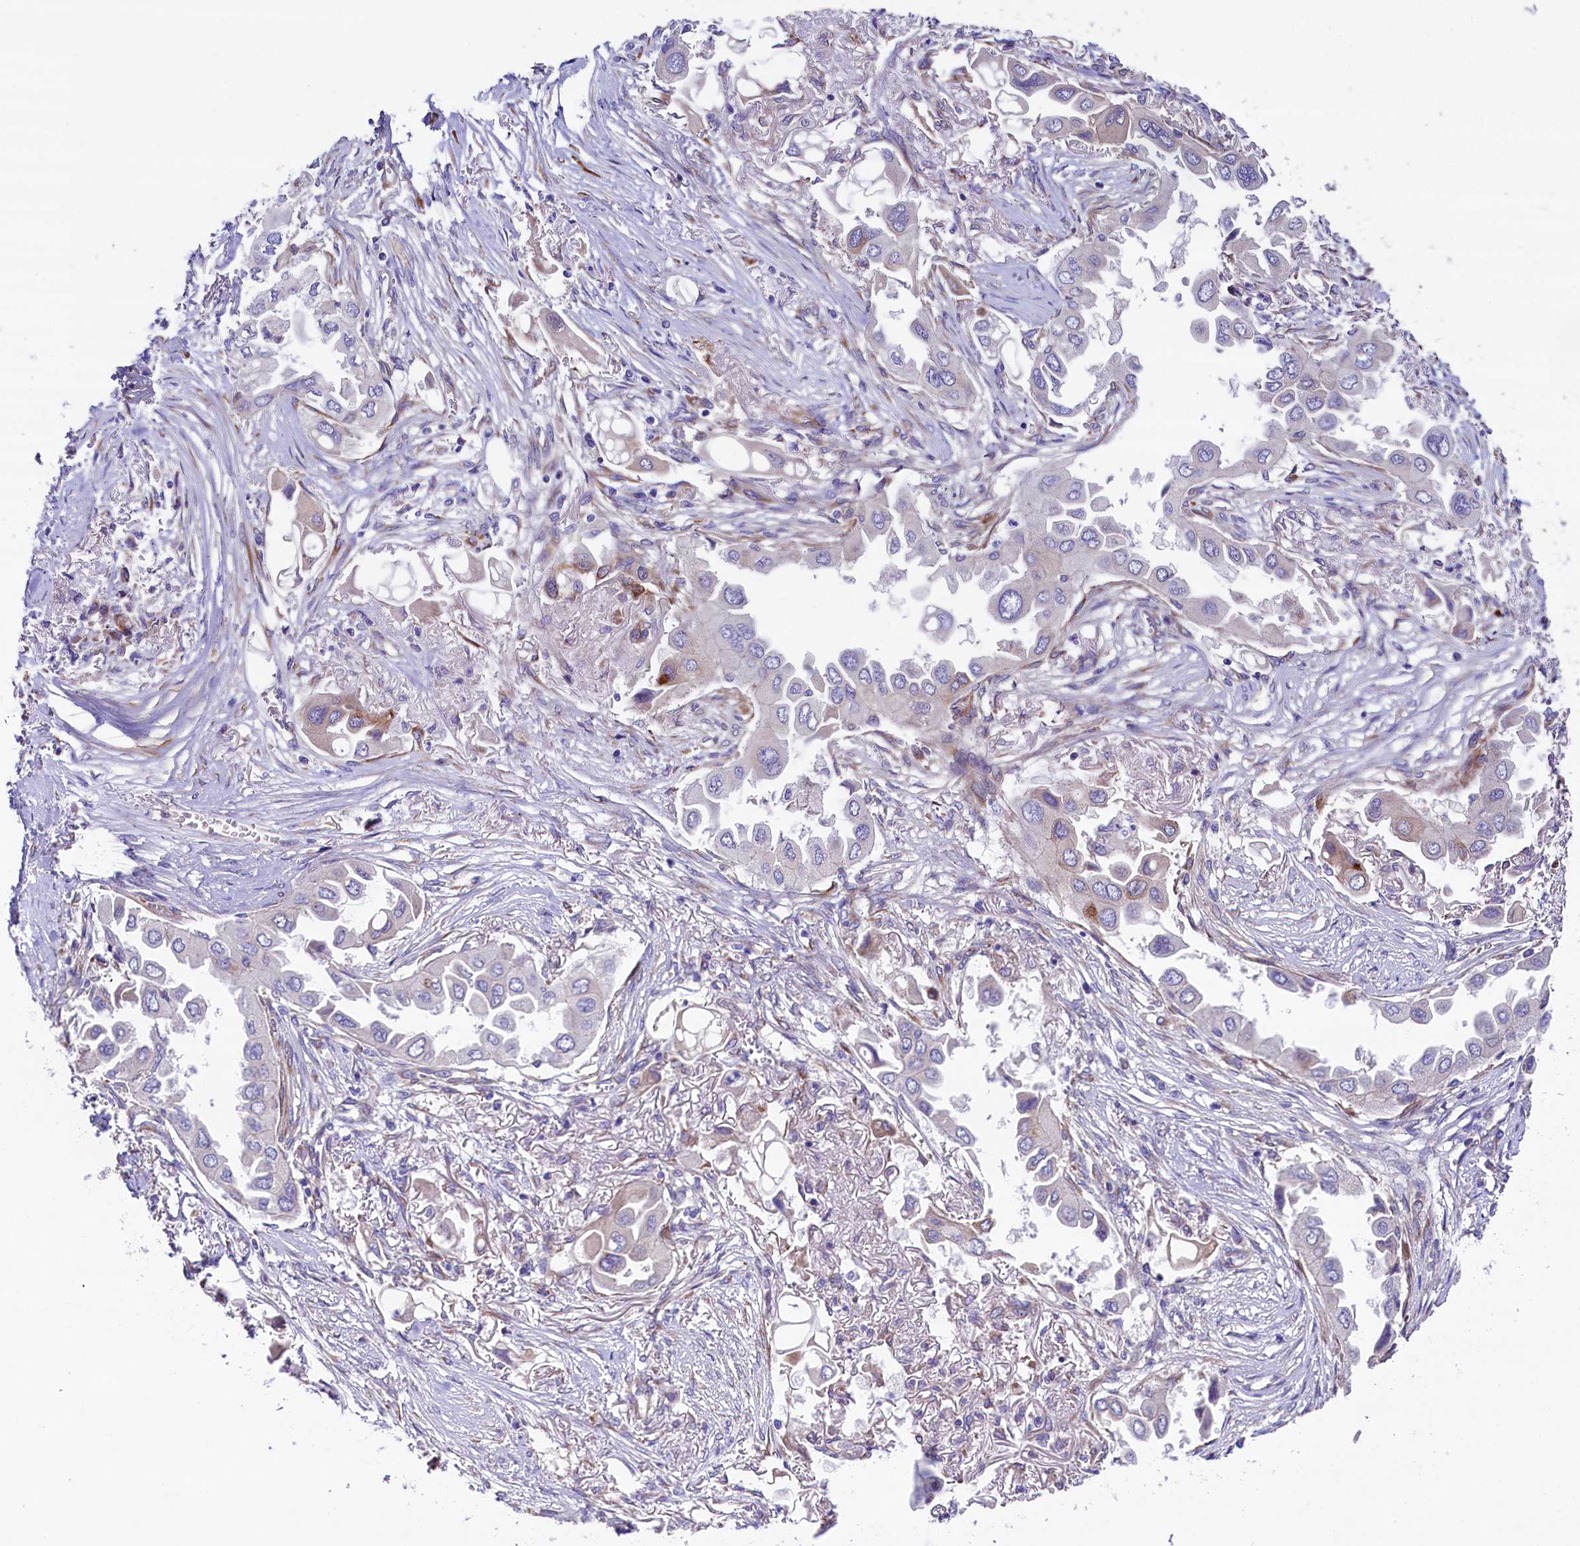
{"staining": {"intensity": "weak", "quantity": "<25%", "location": "cytoplasmic/membranous"}, "tissue": "lung cancer", "cell_type": "Tumor cells", "image_type": "cancer", "snomed": [{"axis": "morphology", "description": "Adenocarcinoma, NOS"}, {"axis": "topography", "description": "Lung"}], "caption": "Human adenocarcinoma (lung) stained for a protein using IHC shows no positivity in tumor cells.", "gene": "GPR108", "patient": {"sex": "female", "age": 76}}